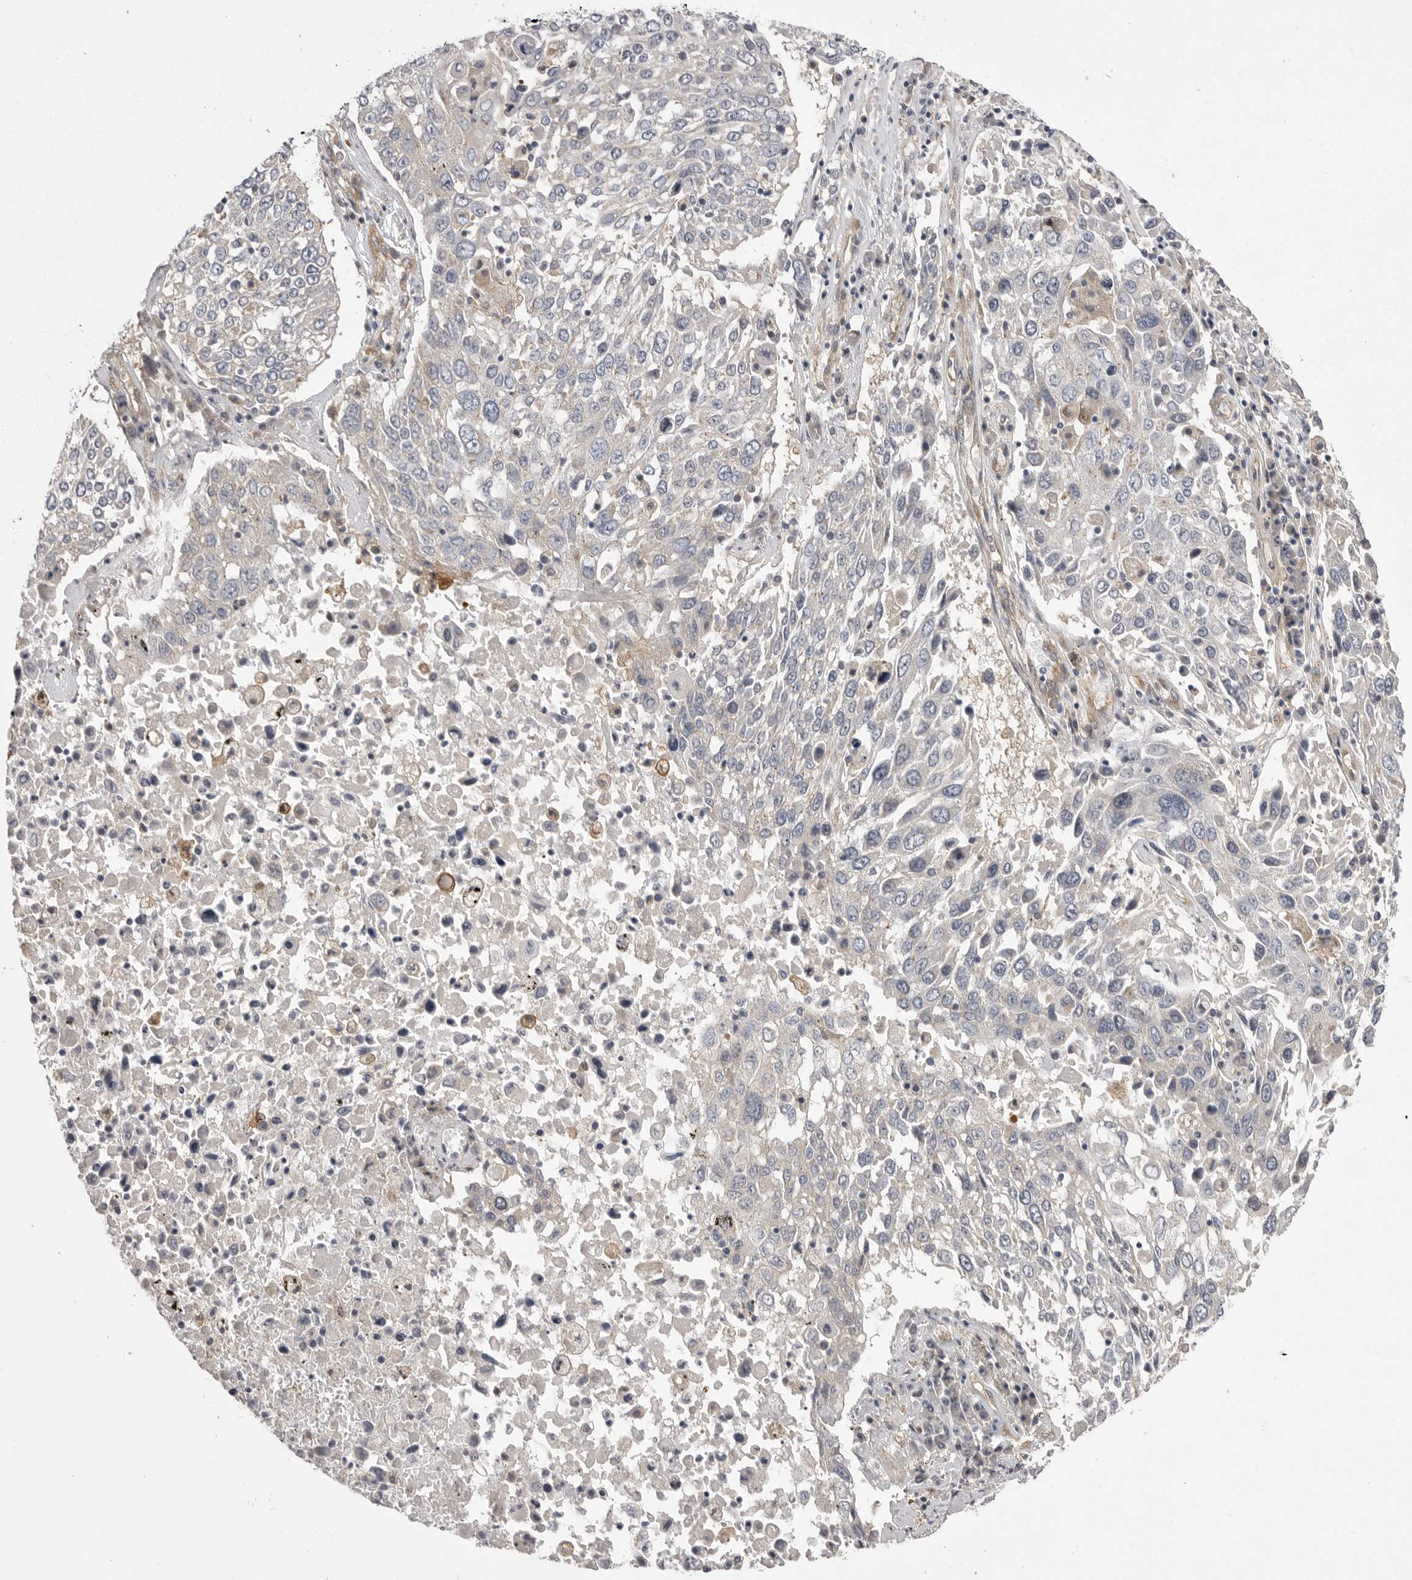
{"staining": {"intensity": "negative", "quantity": "none", "location": "none"}, "tissue": "lung cancer", "cell_type": "Tumor cells", "image_type": "cancer", "snomed": [{"axis": "morphology", "description": "Squamous cell carcinoma, NOS"}, {"axis": "topography", "description": "Lung"}], "caption": "Immunohistochemistry (IHC) image of neoplastic tissue: human lung cancer (squamous cell carcinoma) stained with DAB (3,3'-diaminobenzidine) reveals no significant protein positivity in tumor cells. The staining is performed using DAB (3,3'-diaminobenzidine) brown chromogen with nuclei counter-stained in using hematoxylin.", "gene": "OSBPL9", "patient": {"sex": "male", "age": 65}}